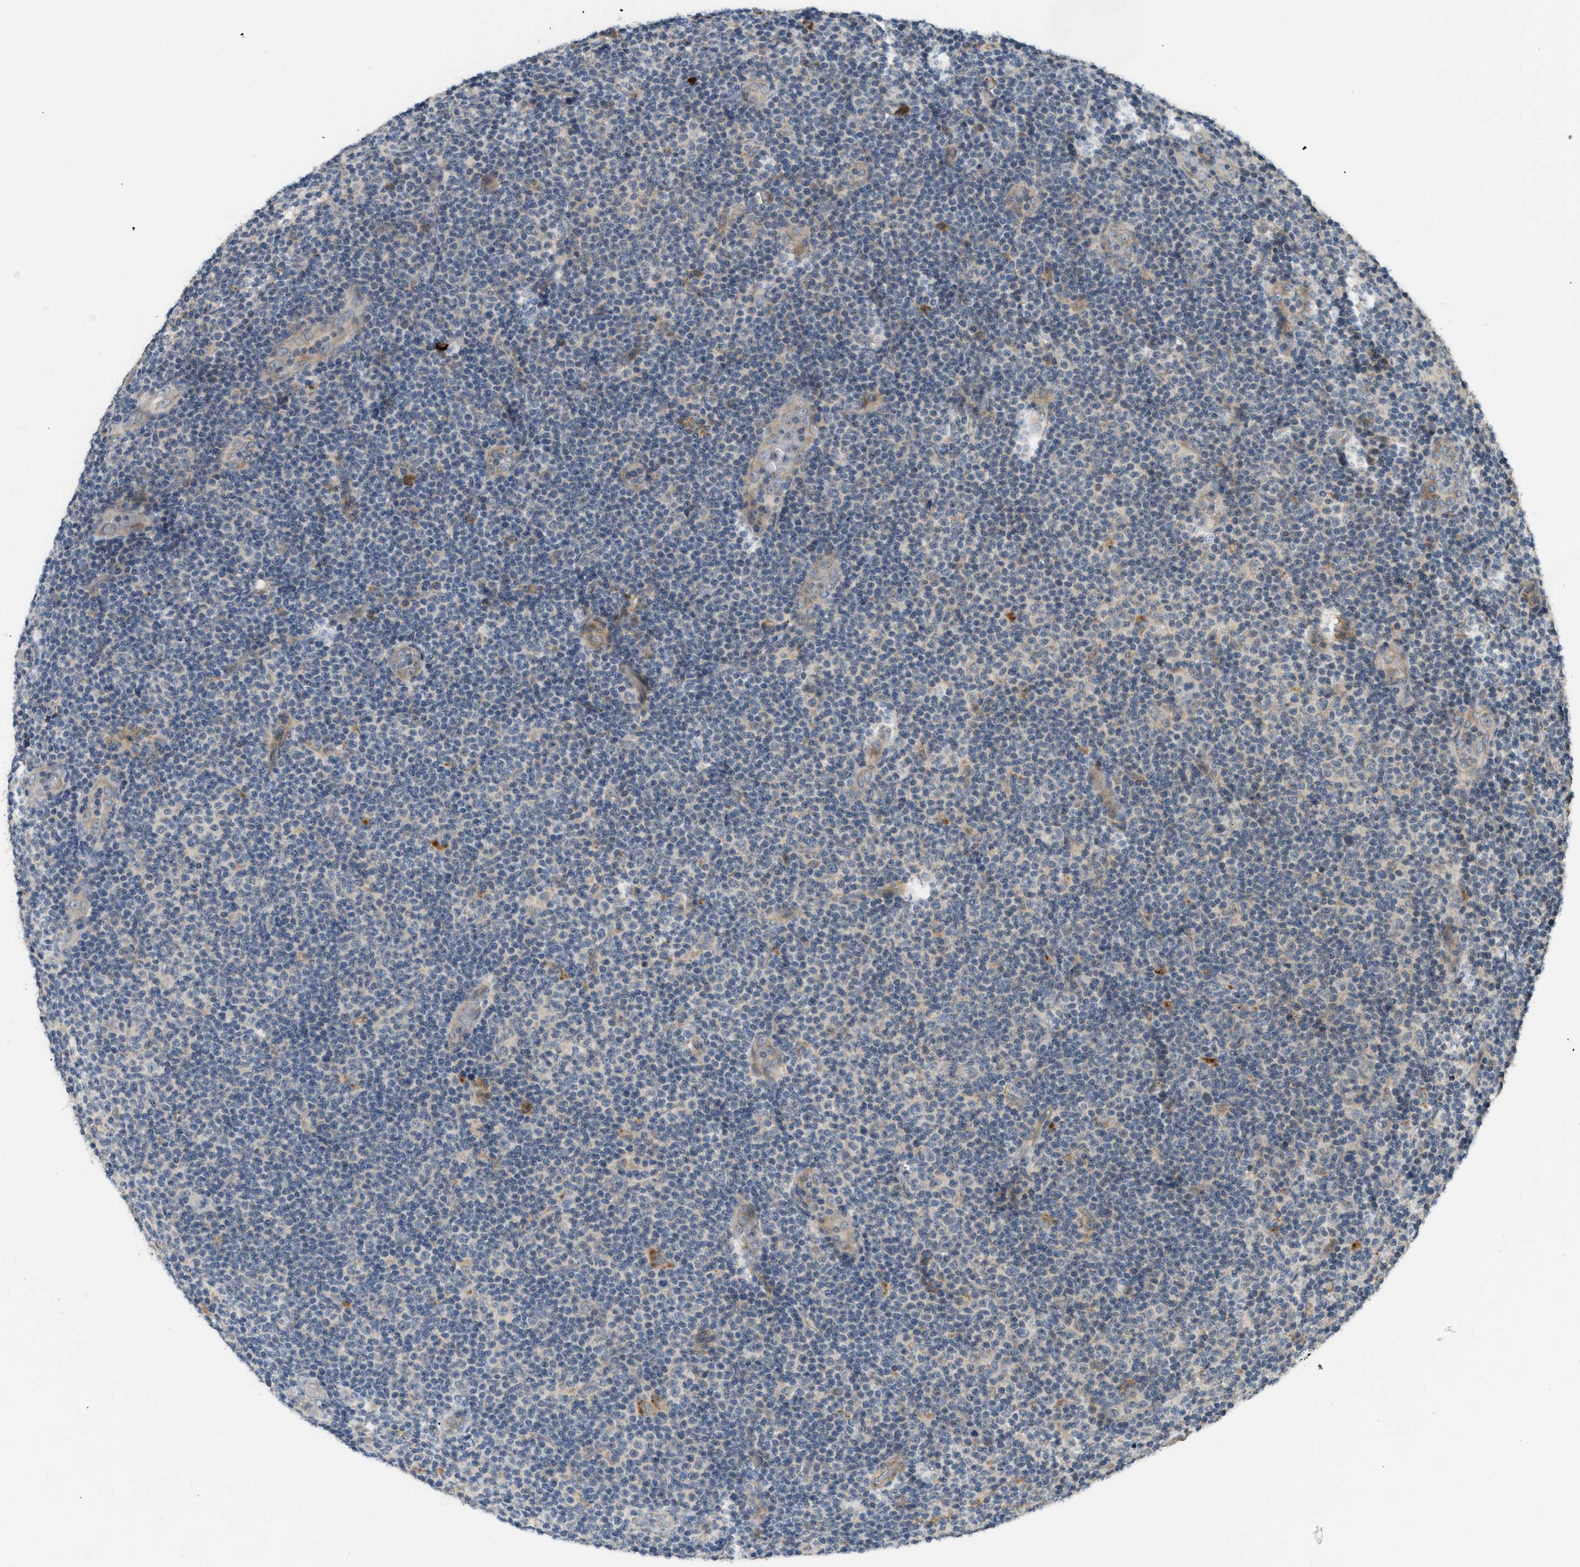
{"staining": {"intensity": "negative", "quantity": "none", "location": "none"}, "tissue": "lymphoma", "cell_type": "Tumor cells", "image_type": "cancer", "snomed": [{"axis": "morphology", "description": "Malignant lymphoma, non-Hodgkin's type, Low grade"}, {"axis": "topography", "description": "Lymph node"}], "caption": "Tumor cells are negative for protein expression in human lymphoma.", "gene": "ADCY8", "patient": {"sex": "male", "age": 83}}